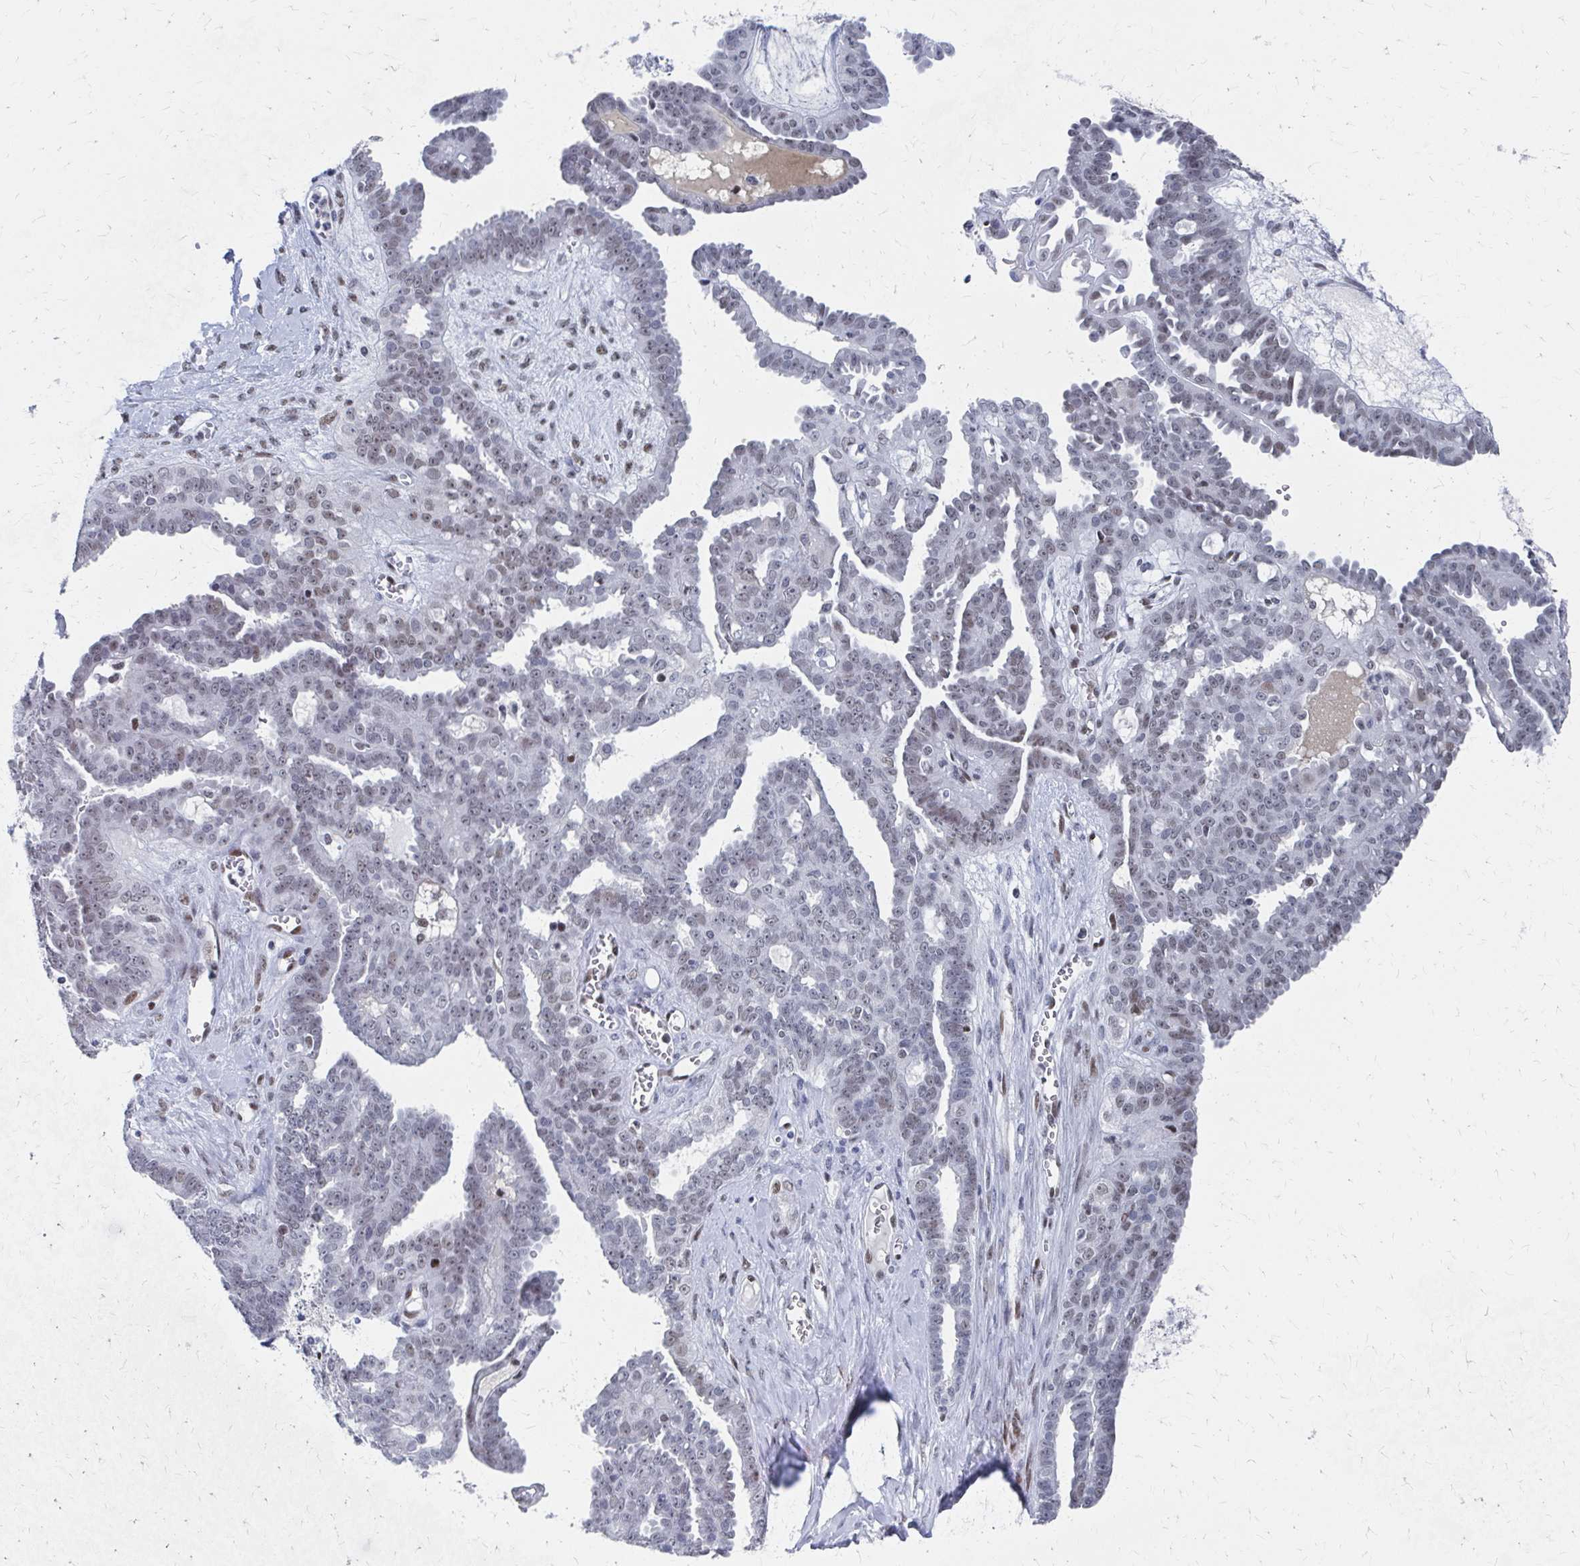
{"staining": {"intensity": "weak", "quantity": "25%-75%", "location": "nuclear"}, "tissue": "ovarian cancer", "cell_type": "Tumor cells", "image_type": "cancer", "snomed": [{"axis": "morphology", "description": "Cystadenocarcinoma, serous, NOS"}, {"axis": "topography", "description": "Ovary"}], "caption": "Weak nuclear protein staining is identified in about 25%-75% of tumor cells in ovarian cancer (serous cystadenocarcinoma). Nuclei are stained in blue.", "gene": "CDIN1", "patient": {"sex": "female", "age": 71}}